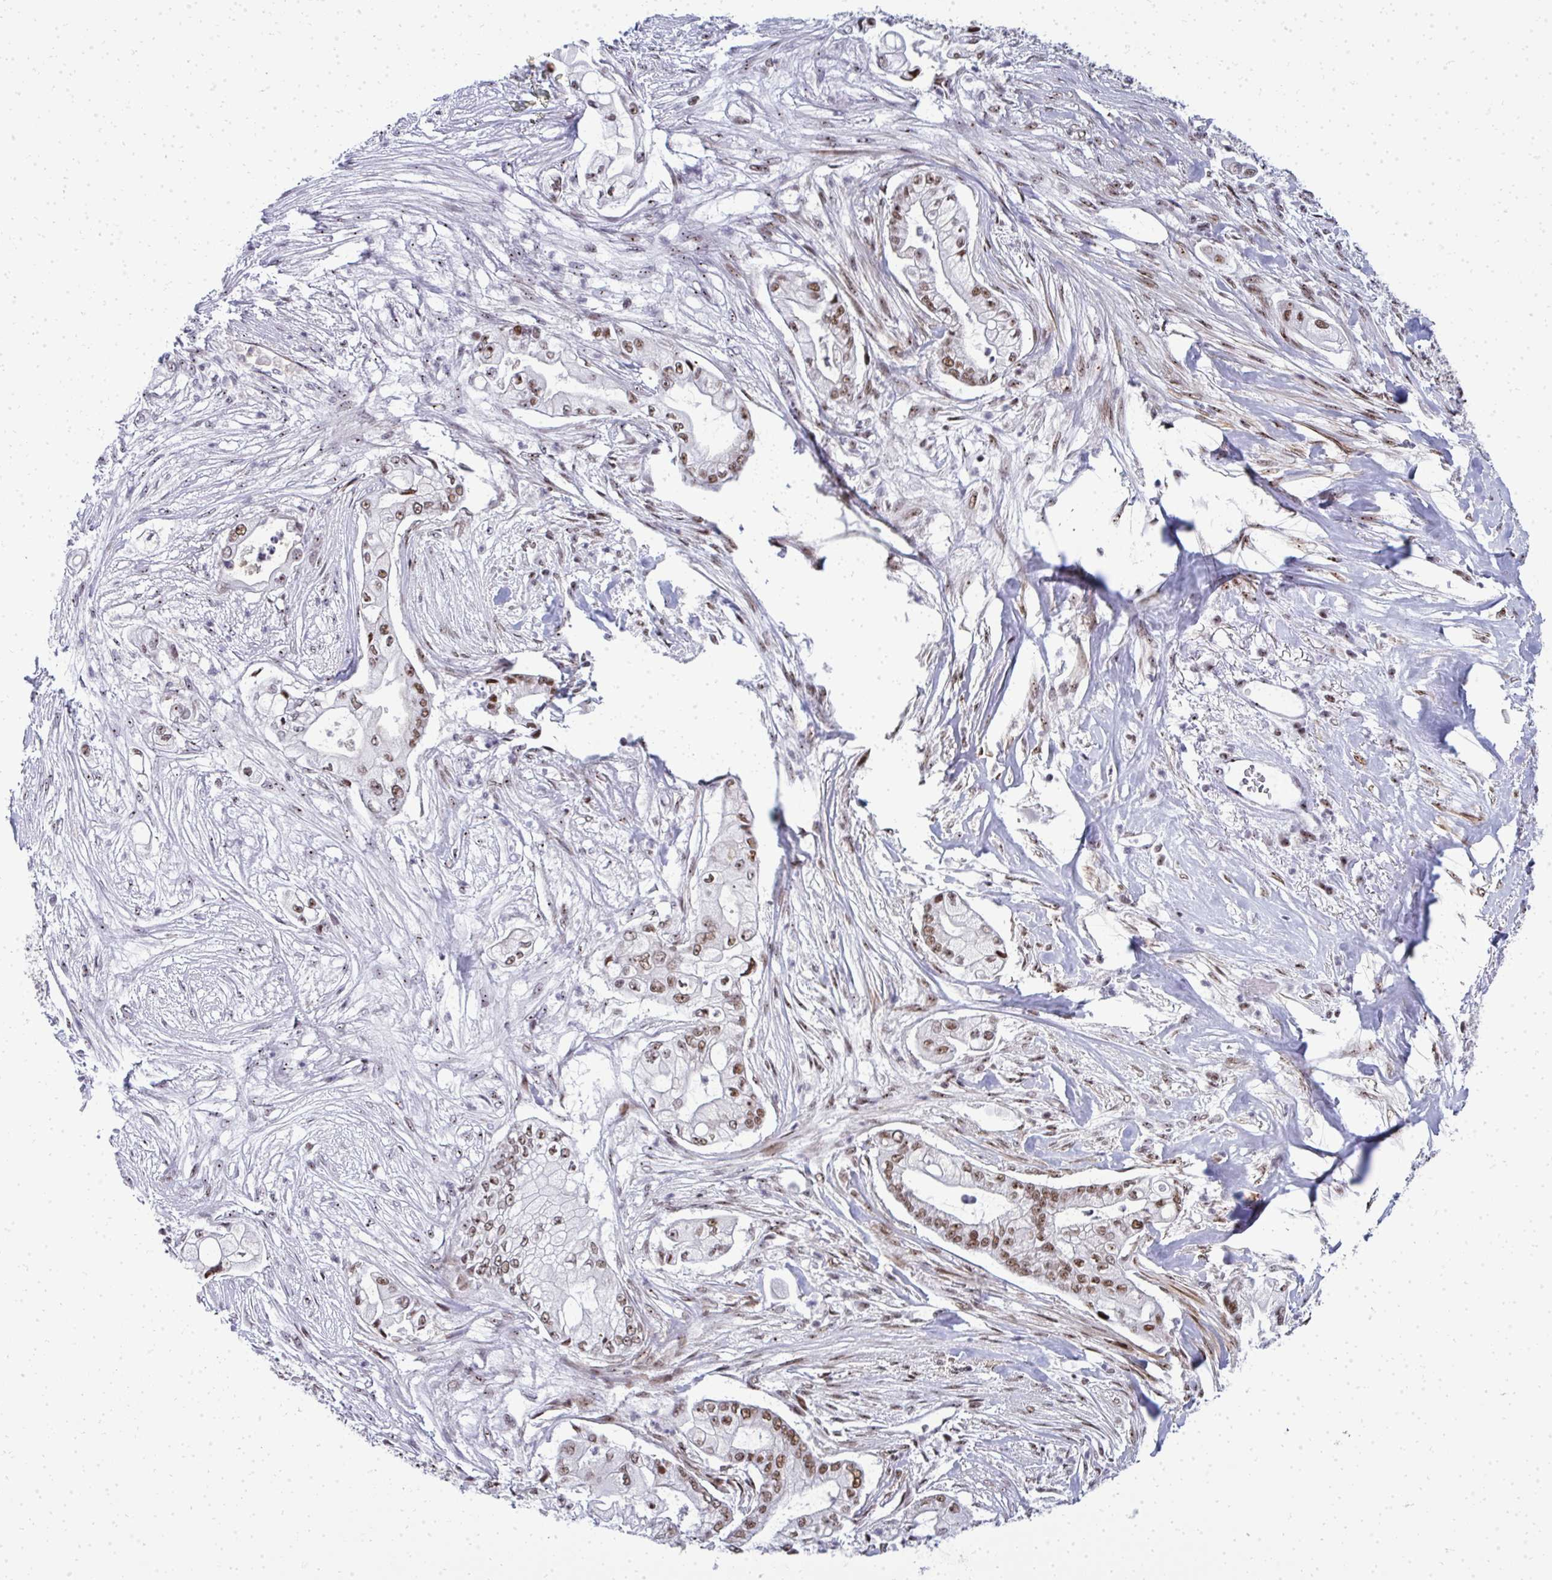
{"staining": {"intensity": "moderate", "quantity": ">75%", "location": "nuclear"}, "tissue": "pancreatic cancer", "cell_type": "Tumor cells", "image_type": "cancer", "snomed": [{"axis": "morphology", "description": "Adenocarcinoma, NOS"}, {"axis": "topography", "description": "Pancreas"}], "caption": "DAB immunohistochemical staining of pancreatic cancer displays moderate nuclear protein staining in about >75% of tumor cells.", "gene": "SIRT7", "patient": {"sex": "female", "age": 69}}